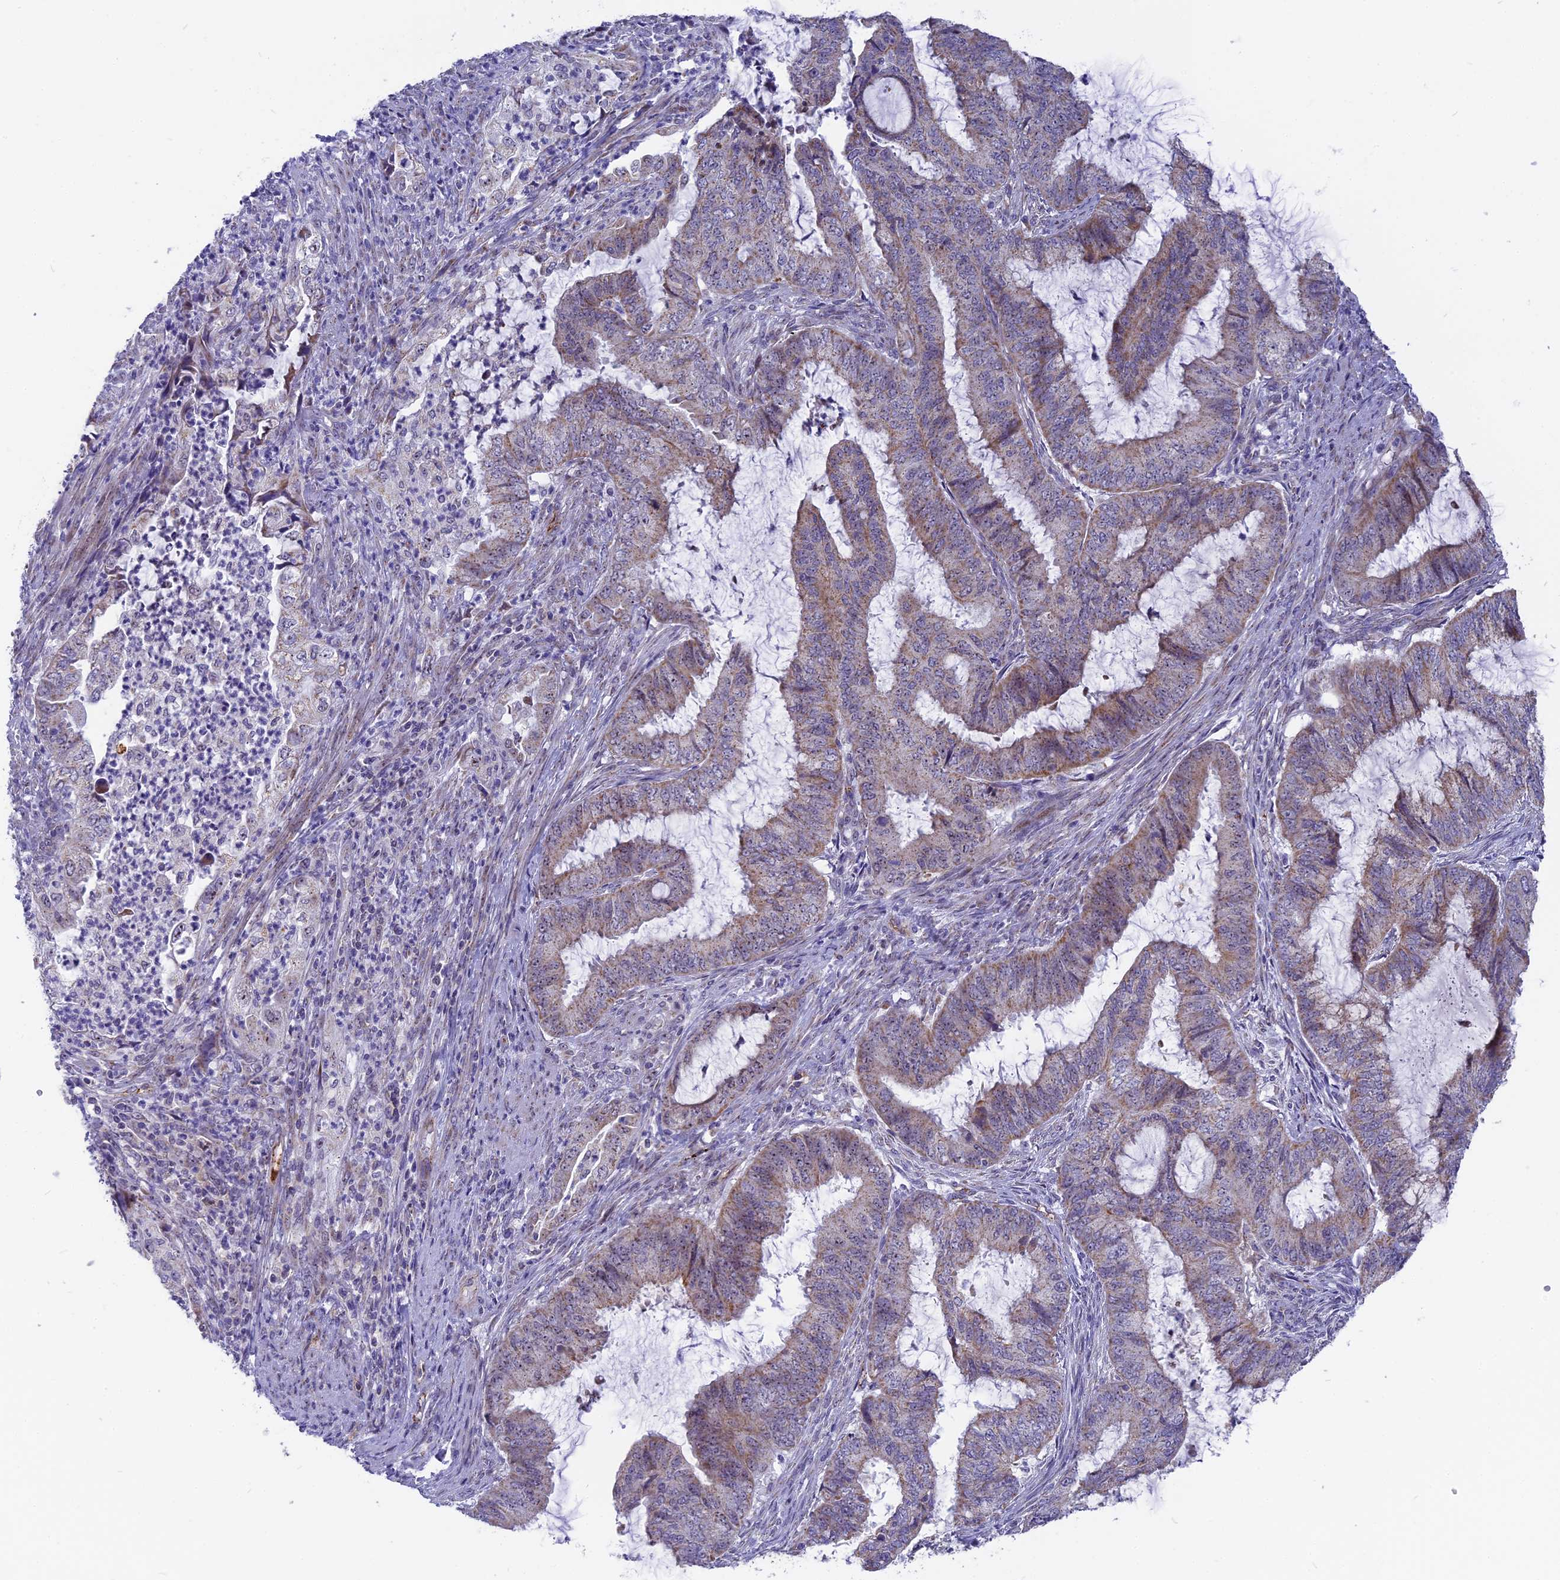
{"staining": {"intensity": "moderate", "quantity": "25%-75%", "location": "cytoplasmic/membranous"}, "tissue": "endometrial cancer", "cell_type": "Tumor cells", "image_type": "cancer", "snomed": [{"axis": "morphology", "description": "Adenocarcinoma, NOS"}, {"axis": "topography", "description": "Endometrium"}], "caption": "Immunohistochemical staining of endometrial cancer (adenocarcinoma) exhibits medium levels of moderate cytoplasmic/membranous protein staining in approximately 25%-75% of tumor cells.", "gene": "DTWD1", "patient": {"sex": "female", "age": 51}}